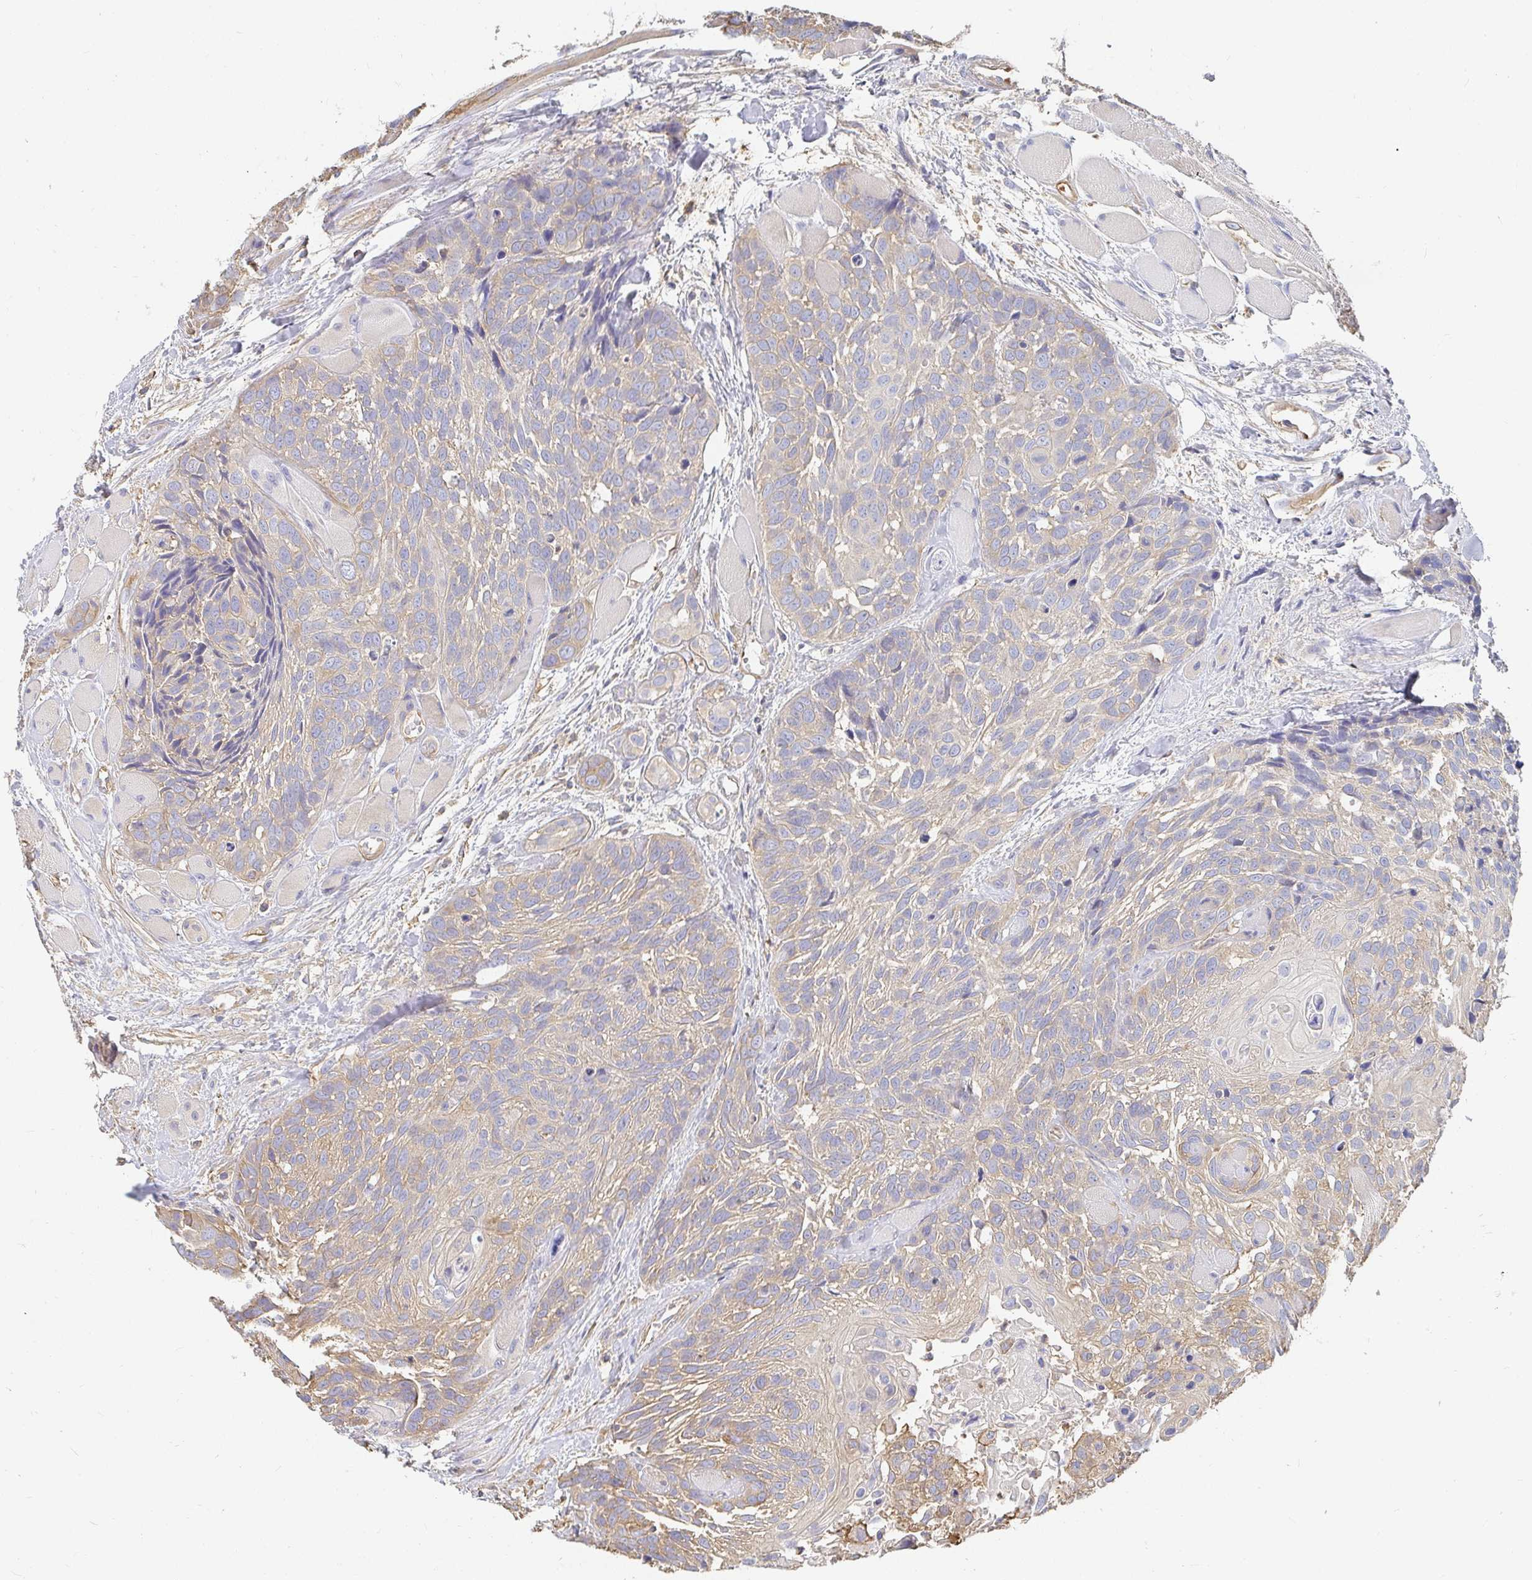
{"staining": {"intensity": "moderate", "quantity": "25%-75%", "location": "cytoplasmic/membranous"}, "tissue": "head and neck cancer", "cell_type": "Tumor cells", "image_type": "cancer", "snomed": [{"axis": "morphology", "description": "Squamous cell carcinoma, NOS"}, {"axis": "topography", "description": "Head-Neck"}], "caption": "An IHC histopathology image of neoplastic tissue is shown. Protein staining in brown labels moderate cytoplasmic/membranous positivity in squamous cell carcinoma (head and neck) within tumor cells.", "gene": "TSPAN19", "patient": {"sex": "female", "age": 50}}